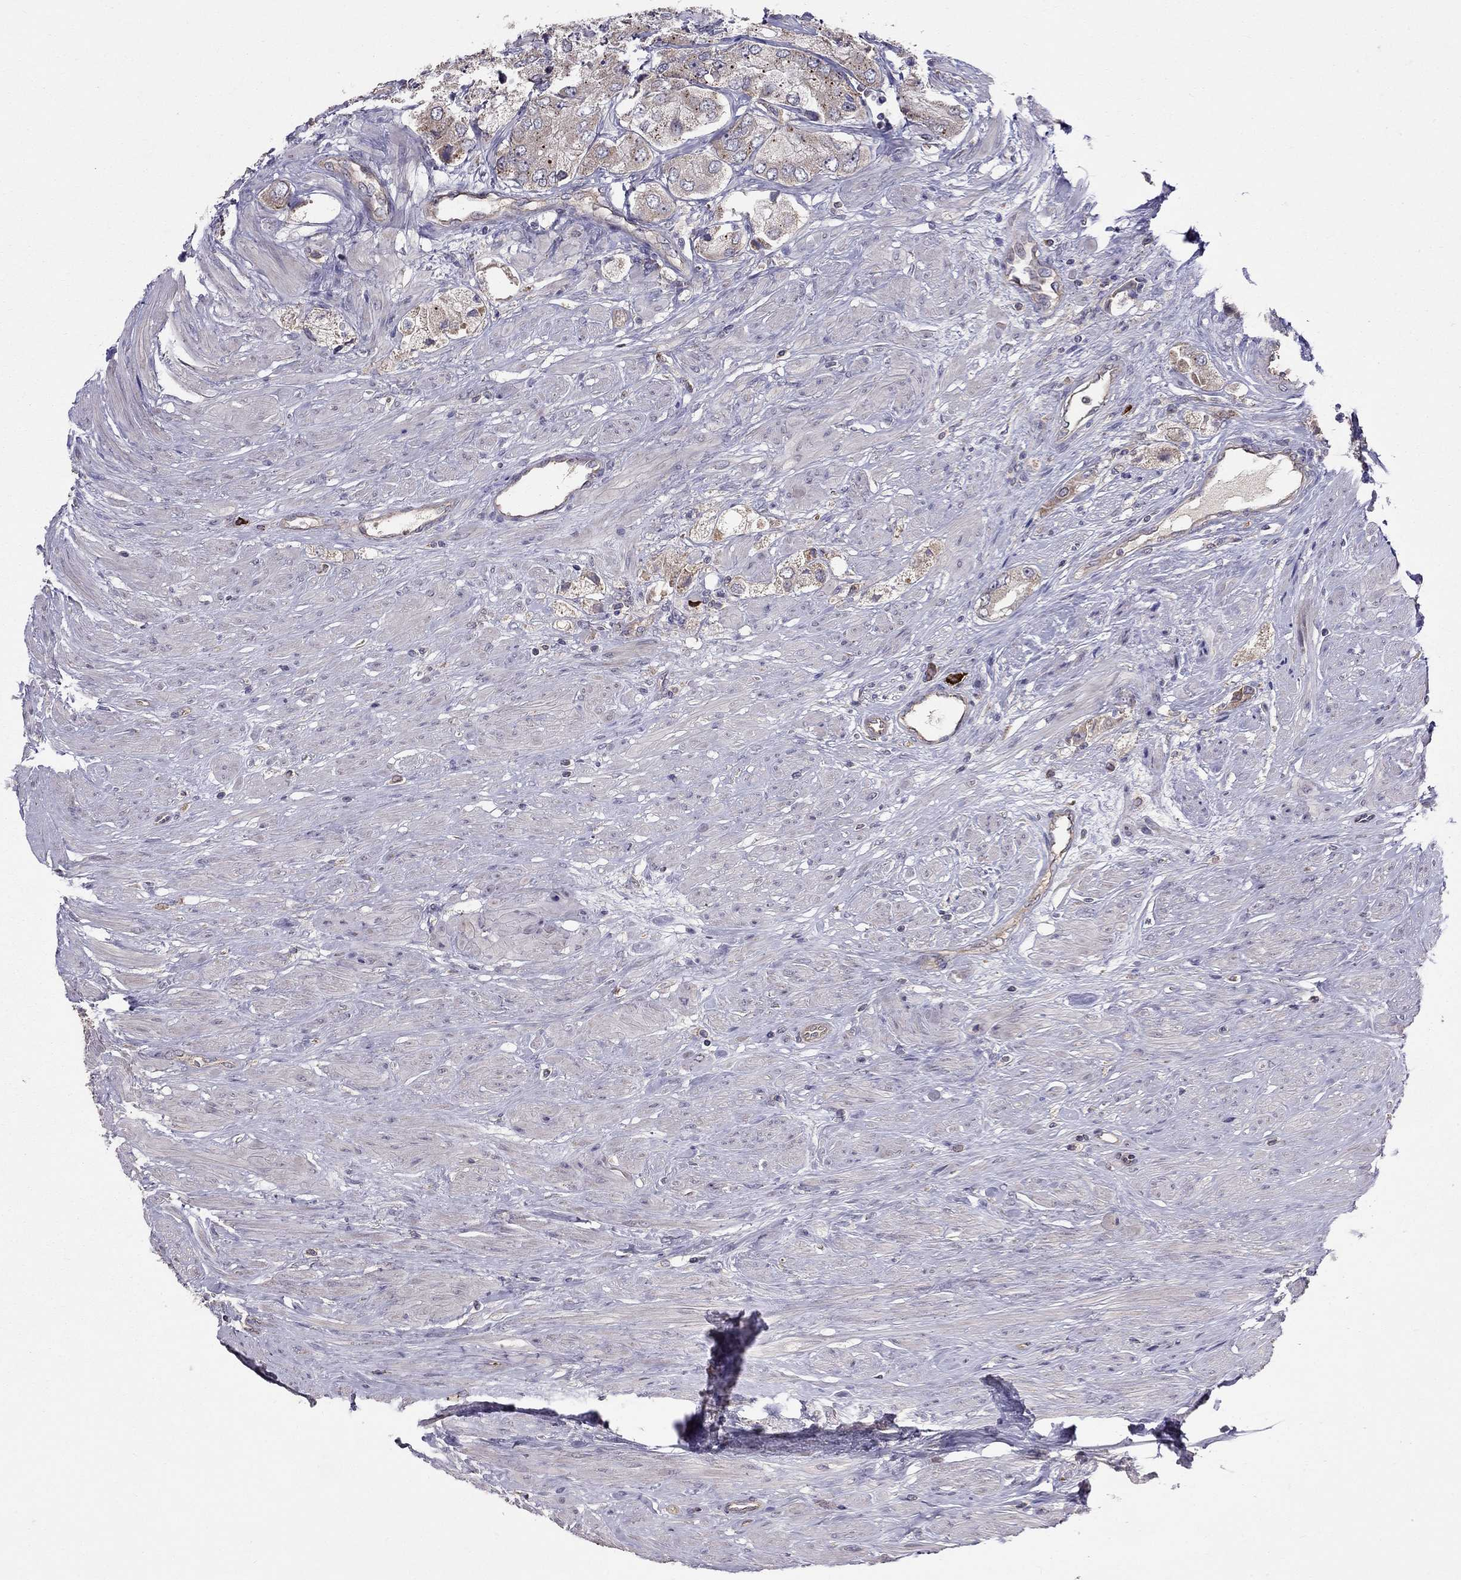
{"staining": {"intensity": "weak", "quantity": "<25%", "location": "cytoplasmic/membranous"}, "tissue": "prostate cancer", "cell_type": "Tumor cells", "image_type": "cancer", "snomed": [{"axis": "morphology", "description": "Adenocarcinoma, Low grade"}, {"axis": "topography", "description": "Prostate"}], "caption": "A photomicrograph of prostate cancer stained for a protein exhibits no brown staining in tumor cells.", "gene": "PIK3CG", "patient": {"sex": "male", "age": 69}}